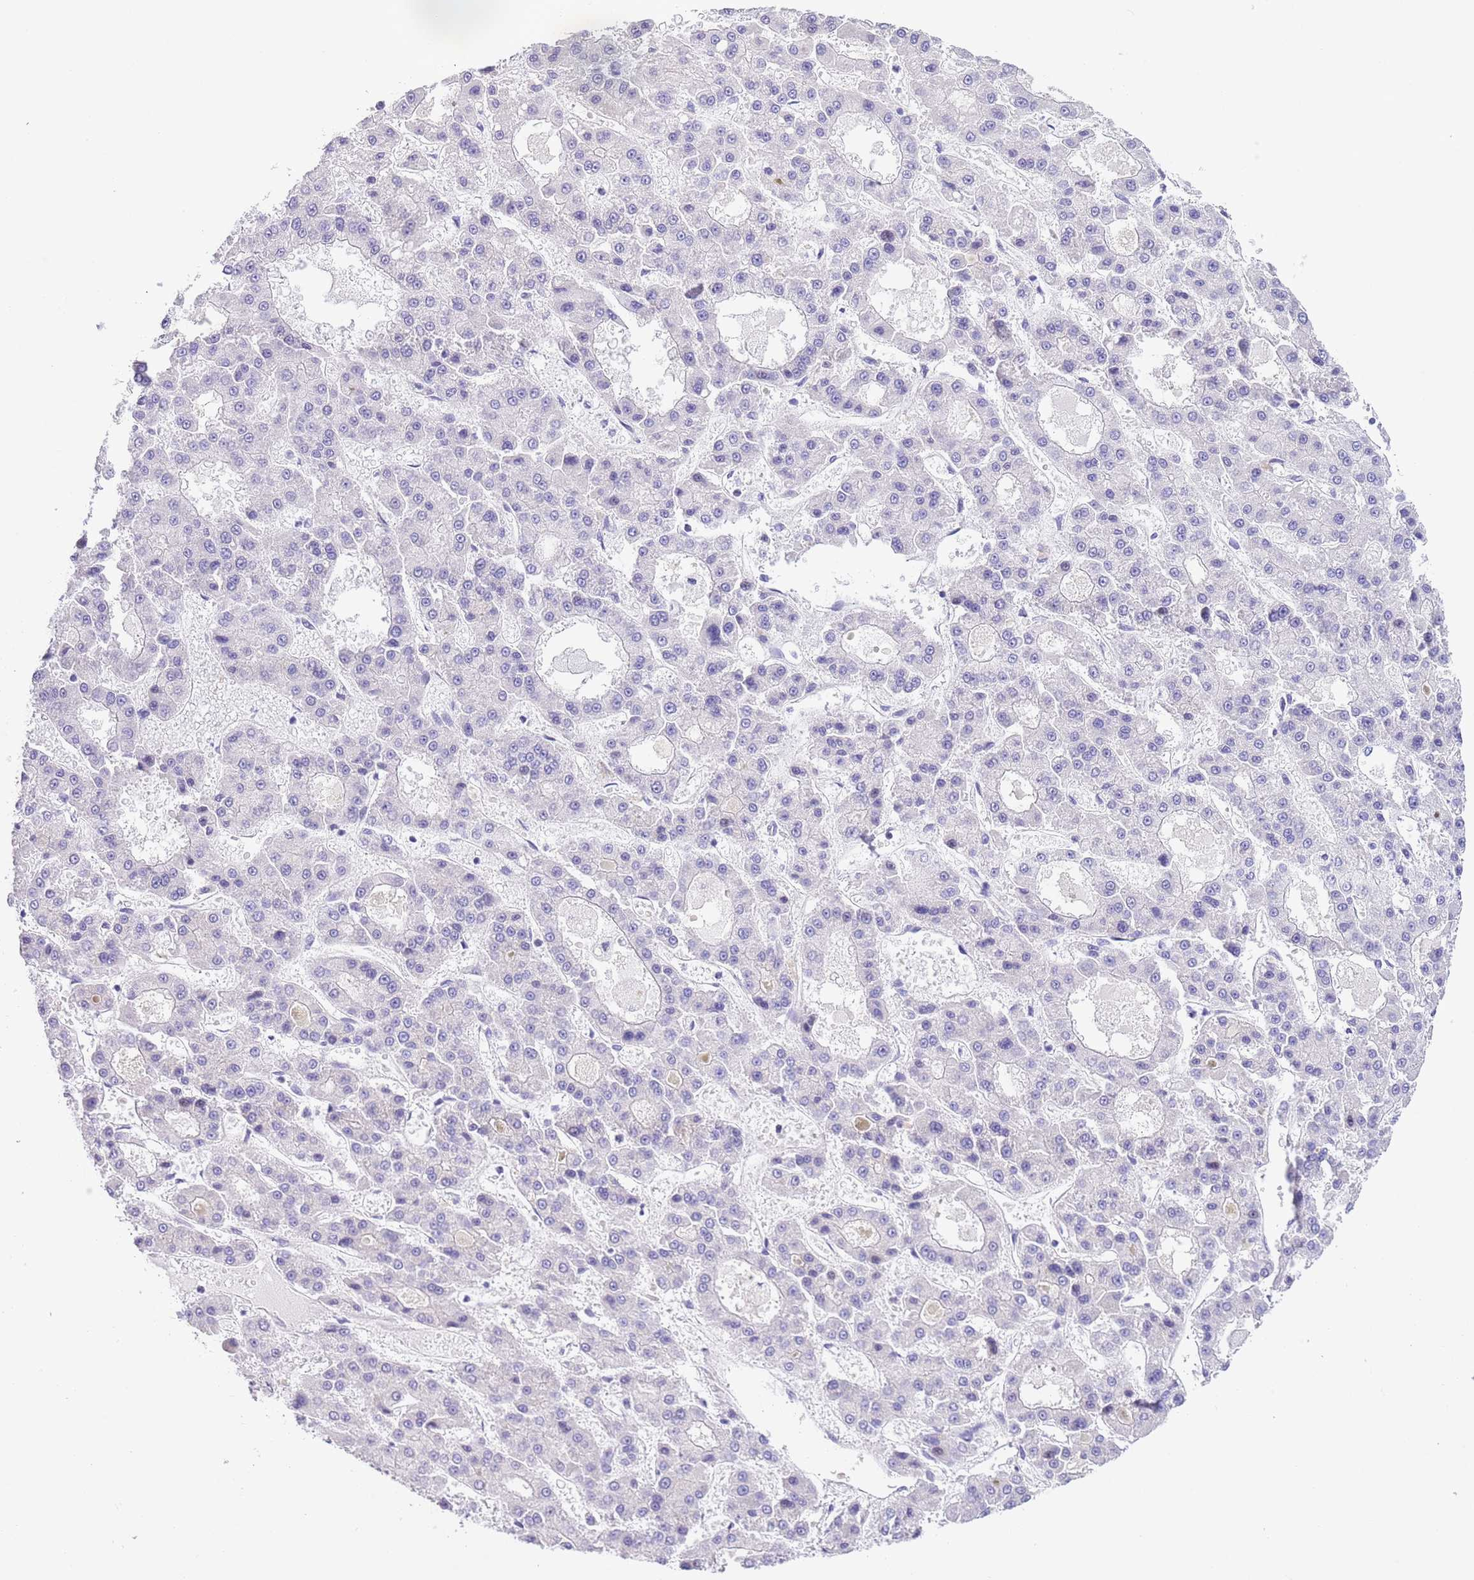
{"staining": {"intensity": "negative", "quantity": "none", "location": "none"}, "tissue": "liver cancer", "cell_type": "Tumor cells", "image_type": "cancer", "snomed": [{"axis": "morphology", "description": "Carcinoma, Hepatocellular, NOS"}, {"axis": "topography", "description": "Liver"}], "caption": "Human hepatocellular carcinoma (liver) stained for a protein using IHC shows no expression in tumor cells.", "gene": "NET1", "patient": {"sex": "male", "age": 70}}